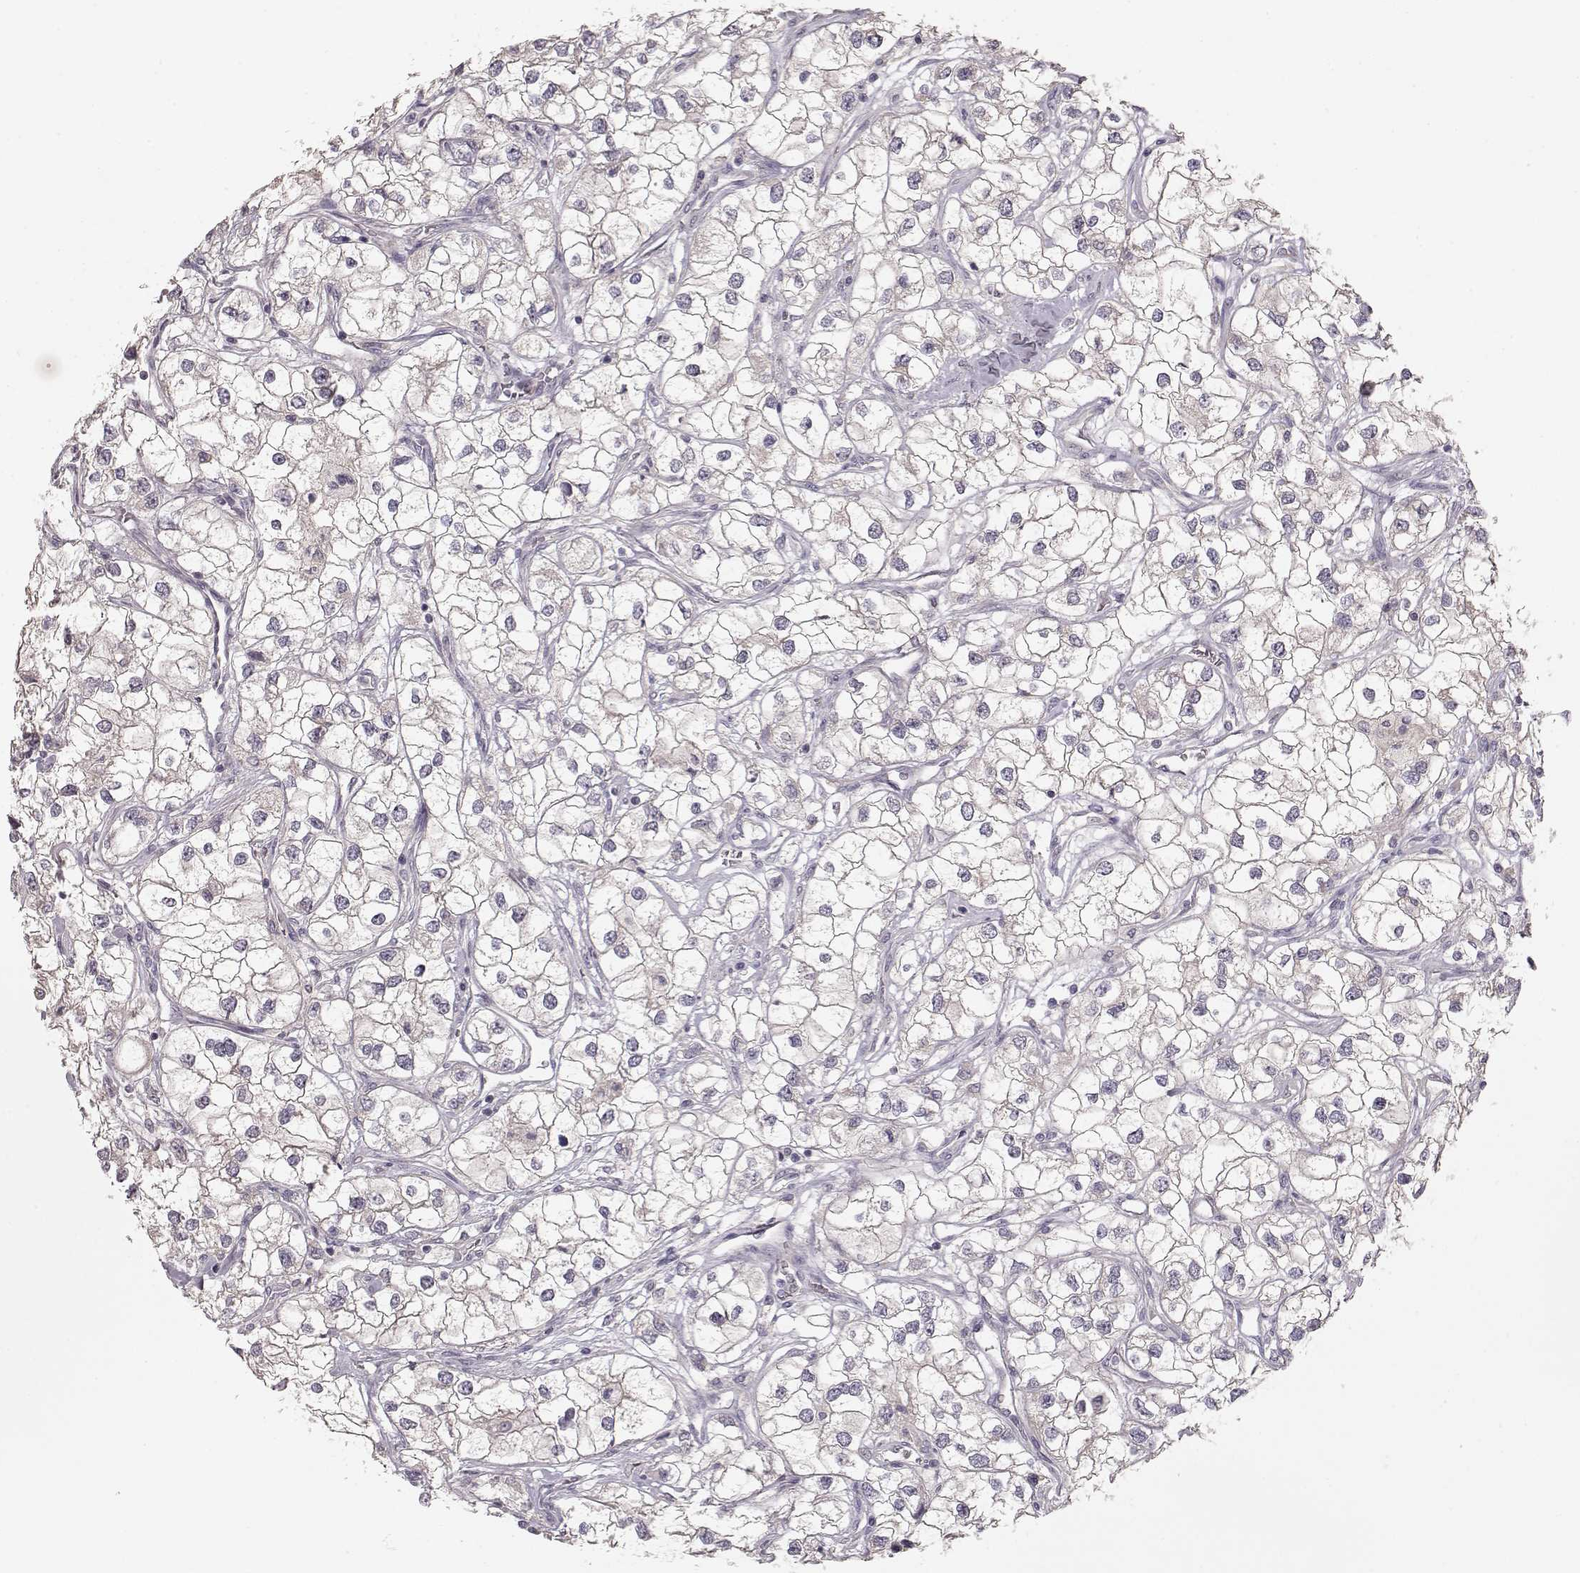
{"staining": {"intensity": "negative", "quantity": "none", "location": "none"}, "tissue": "renal cancer", "cell_type": "Tumor cells", "image_type": "cancer", "snomed": [{"axis": "morphology", "description": "Adenocarcinoma, NOS"}, {"axis": "topography", "description": "Kidney"}], "caption": "This is an IHC histopathology image of human renal cancer. There is no positivity in tumor cells.", "gene": "ARHGAP8", "patient": {"sex": "male", "age": 59}}